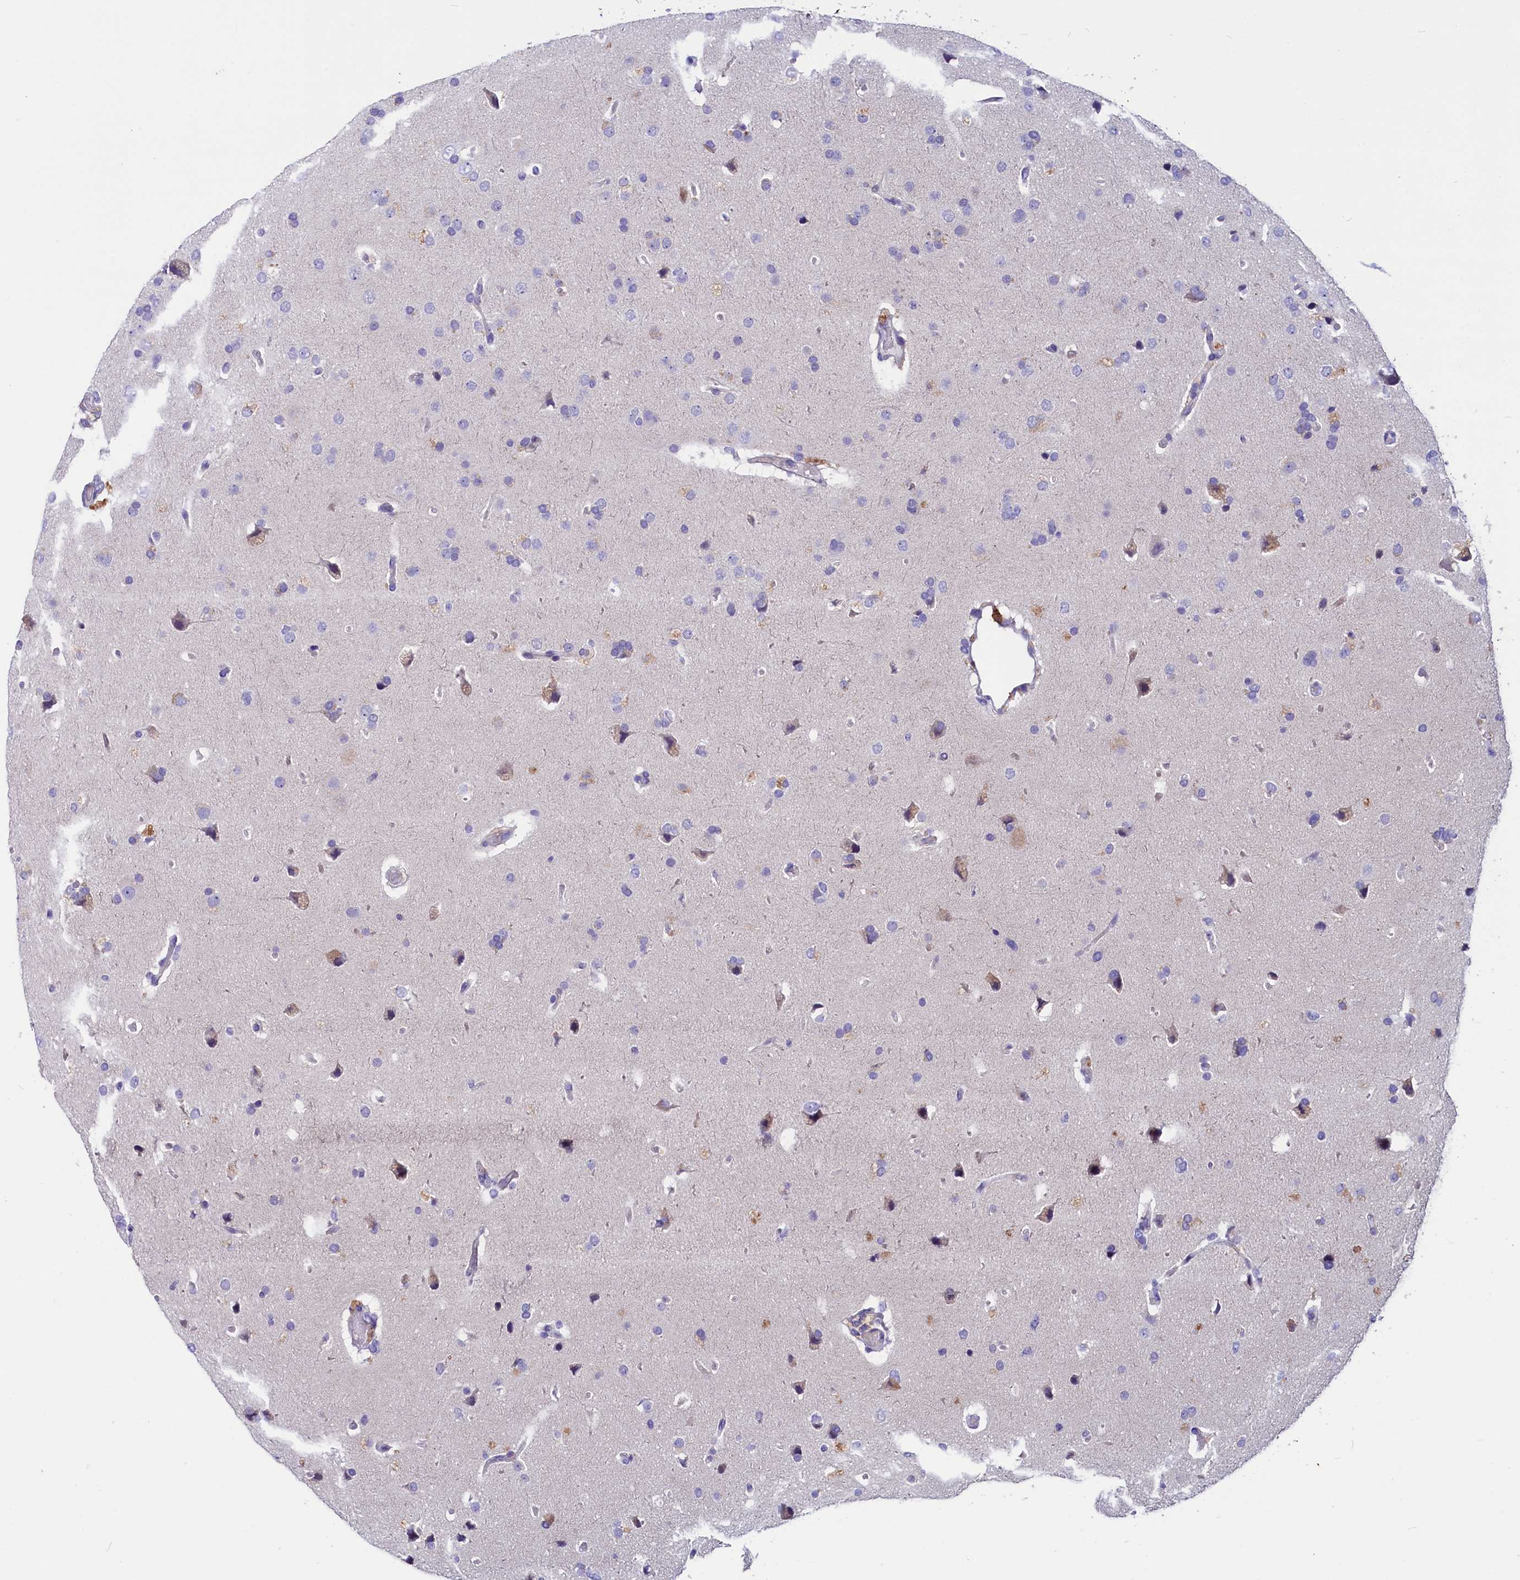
{"staining": {"intensity": "negative", "quantity": "none", "location": "none"}, "tissue": "glioma", "cell_type": "Tumor cells", "image_type": "cancer", "snomed": [{"axis": "morphology", "description": "Glioma, malignant, High grade"}, {"axis": "topography", "description": "Brain"}], "caption": "Protein analysis of malignant glioma (high-grade) shows no significant expression in tumor cells.", "gene": "SCD5", "patient": {"sex": "male", "age": 72}}